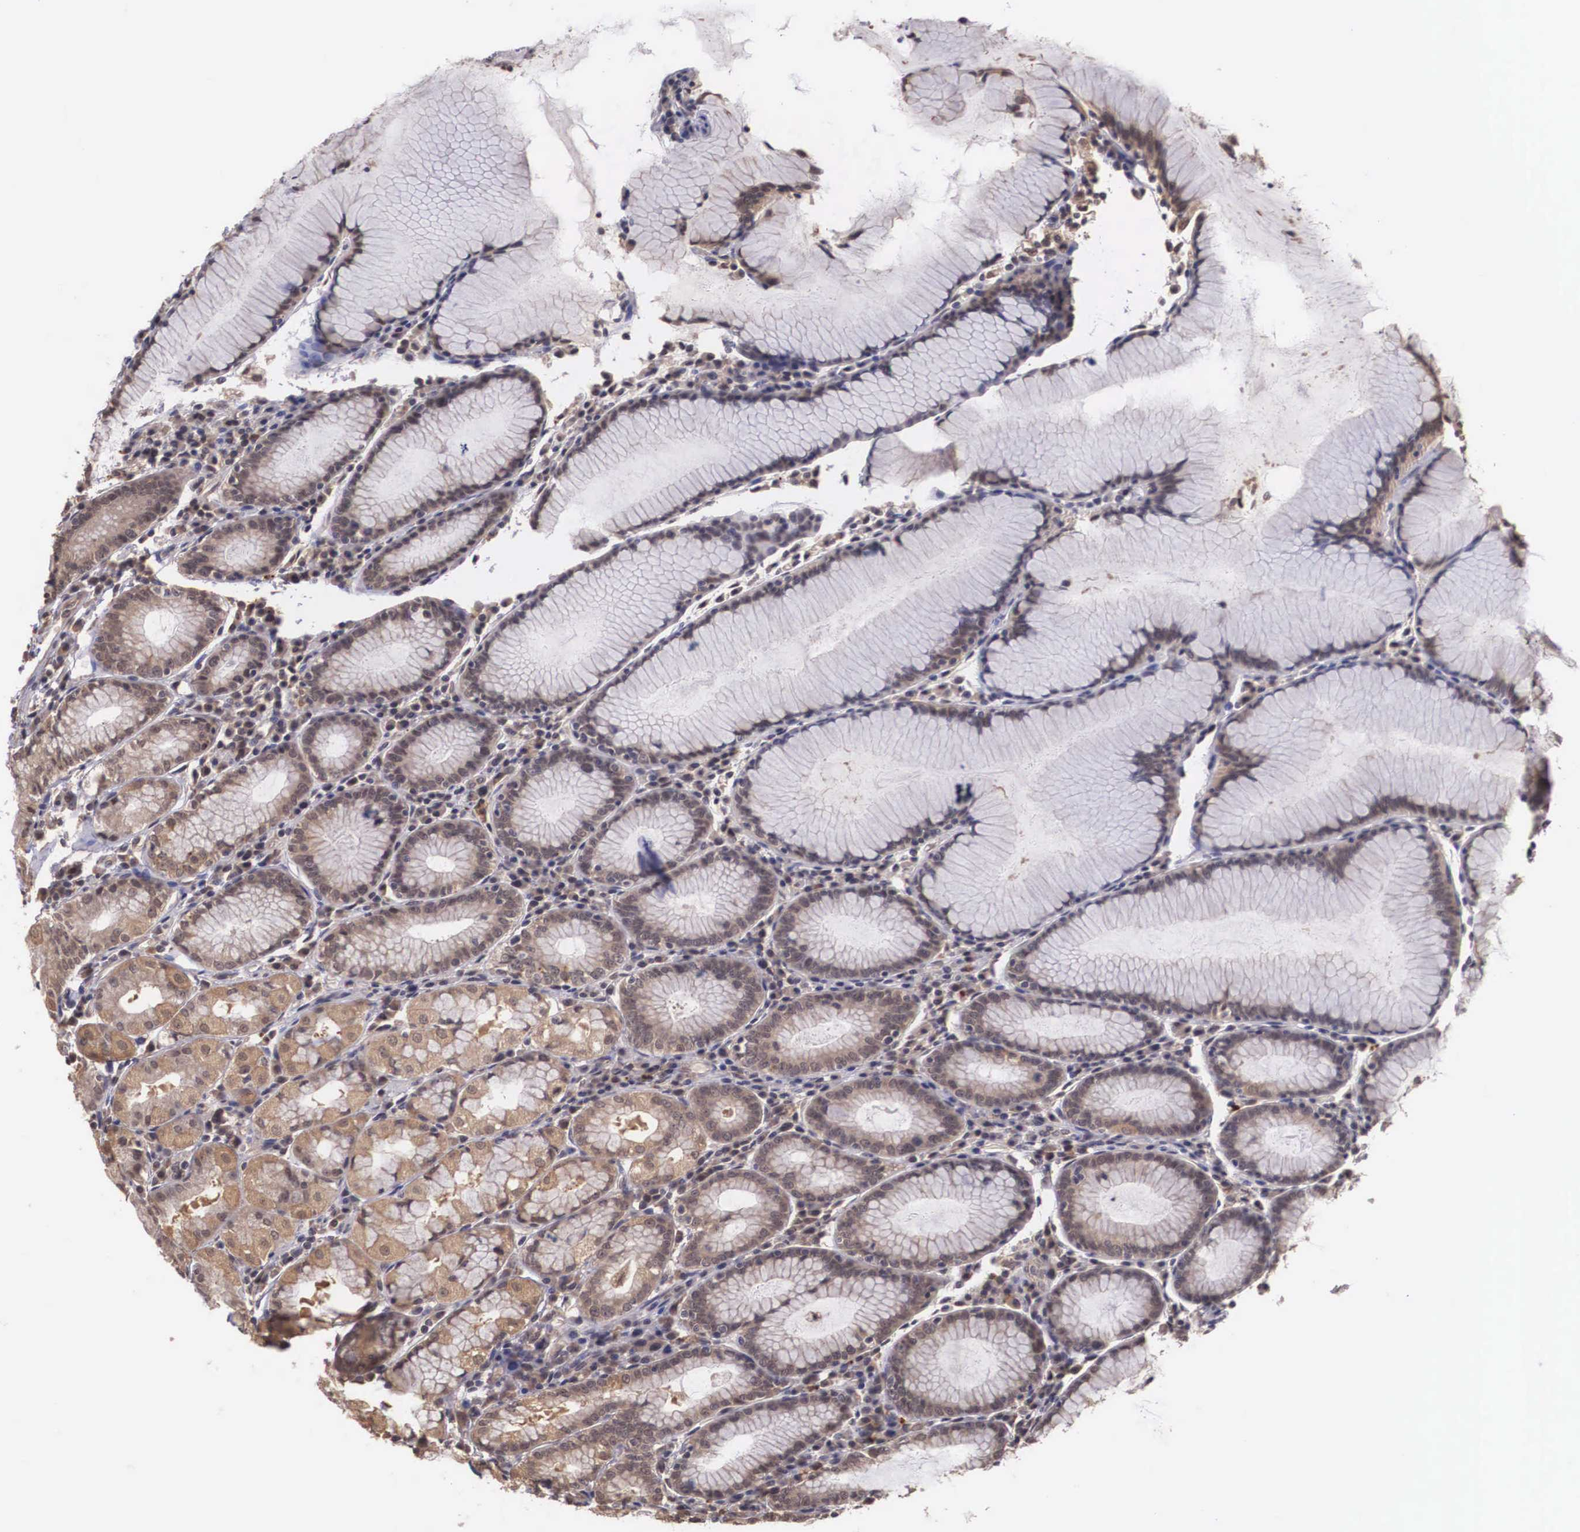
{"staining": {"intensity": "moderate", "quantity": "25%-75%", "location": "cytoplasmic/membranous"}, "tissue": "stomach", "cell_type": "Glandular cells", "image_type": "normal", "snomed": [{"axis": "morphology", "description": "Normal tissue, NOS"}, {"axis": "topography", "description": "Stomach, lower"}], "caption": "Immunohistochemistry (DAB) staining of benign human stomach displays moderate cytoplasmic/membranous protein staining in about 25%-75% of glandular cells. Ihc stains the protein of interest in brown and the nuclei are stained blue.", "gene": "VASH1", "patient": {"sex": "female", "age": 43}}